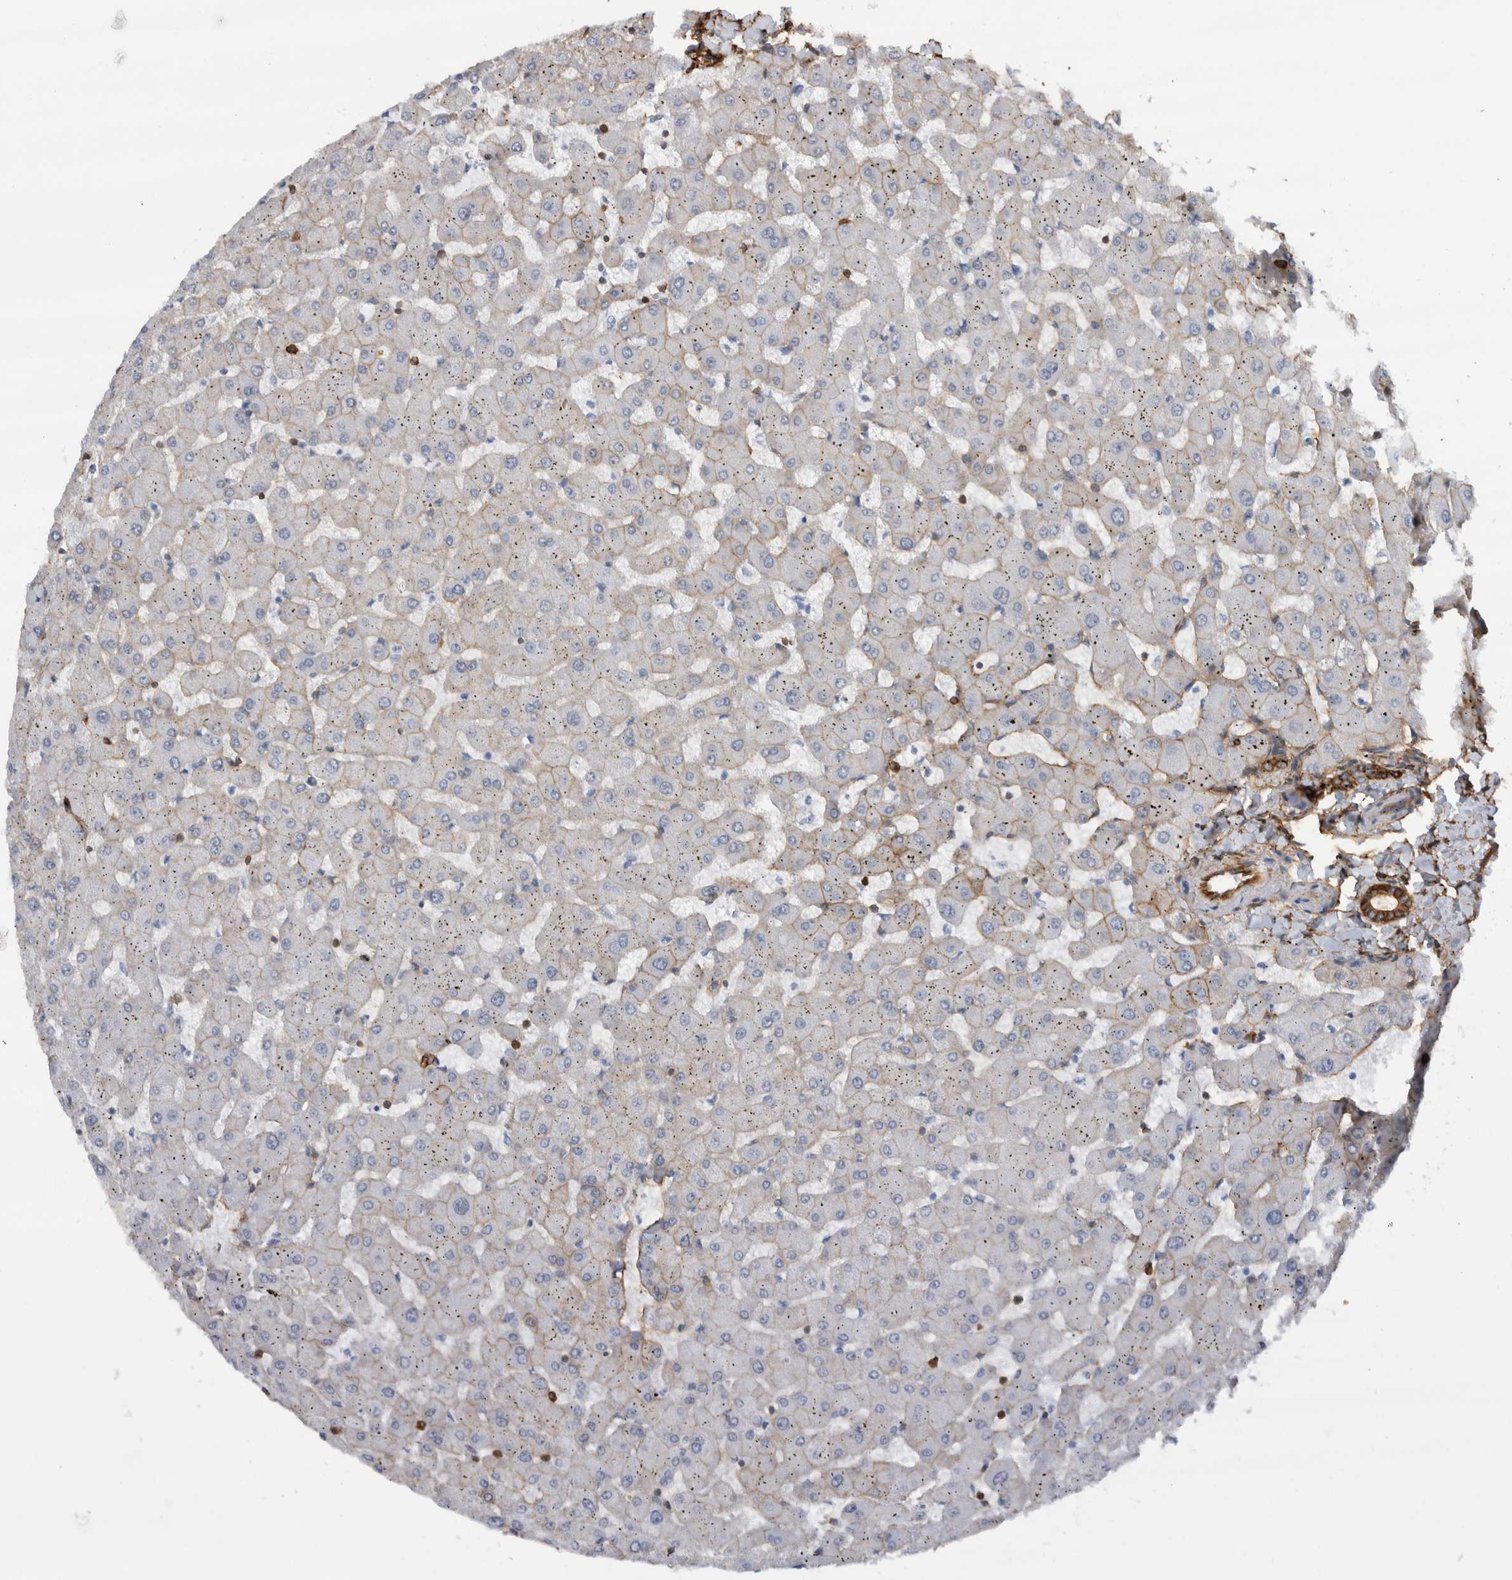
{"staining": {"intensity": "strong", "quantity": ">75%", "location": "cytoplasmic/membranous"}, "tissue": "liver", "cell_type": "Cholangiocytes", "image_type": "normal", "snomed": [{"axis": "morphology", "description": "Normal tissue, NOS"}, {"axis": "topography", "description": "Liver"}], "caption": "Normal liver displays strong cytoplasmic/membranous positivity in about >75% of cholangiocytes, visualized by immunohistochemistry.", "gene": "AHNAK", "patient": {"sex": "female", "age": 63}}